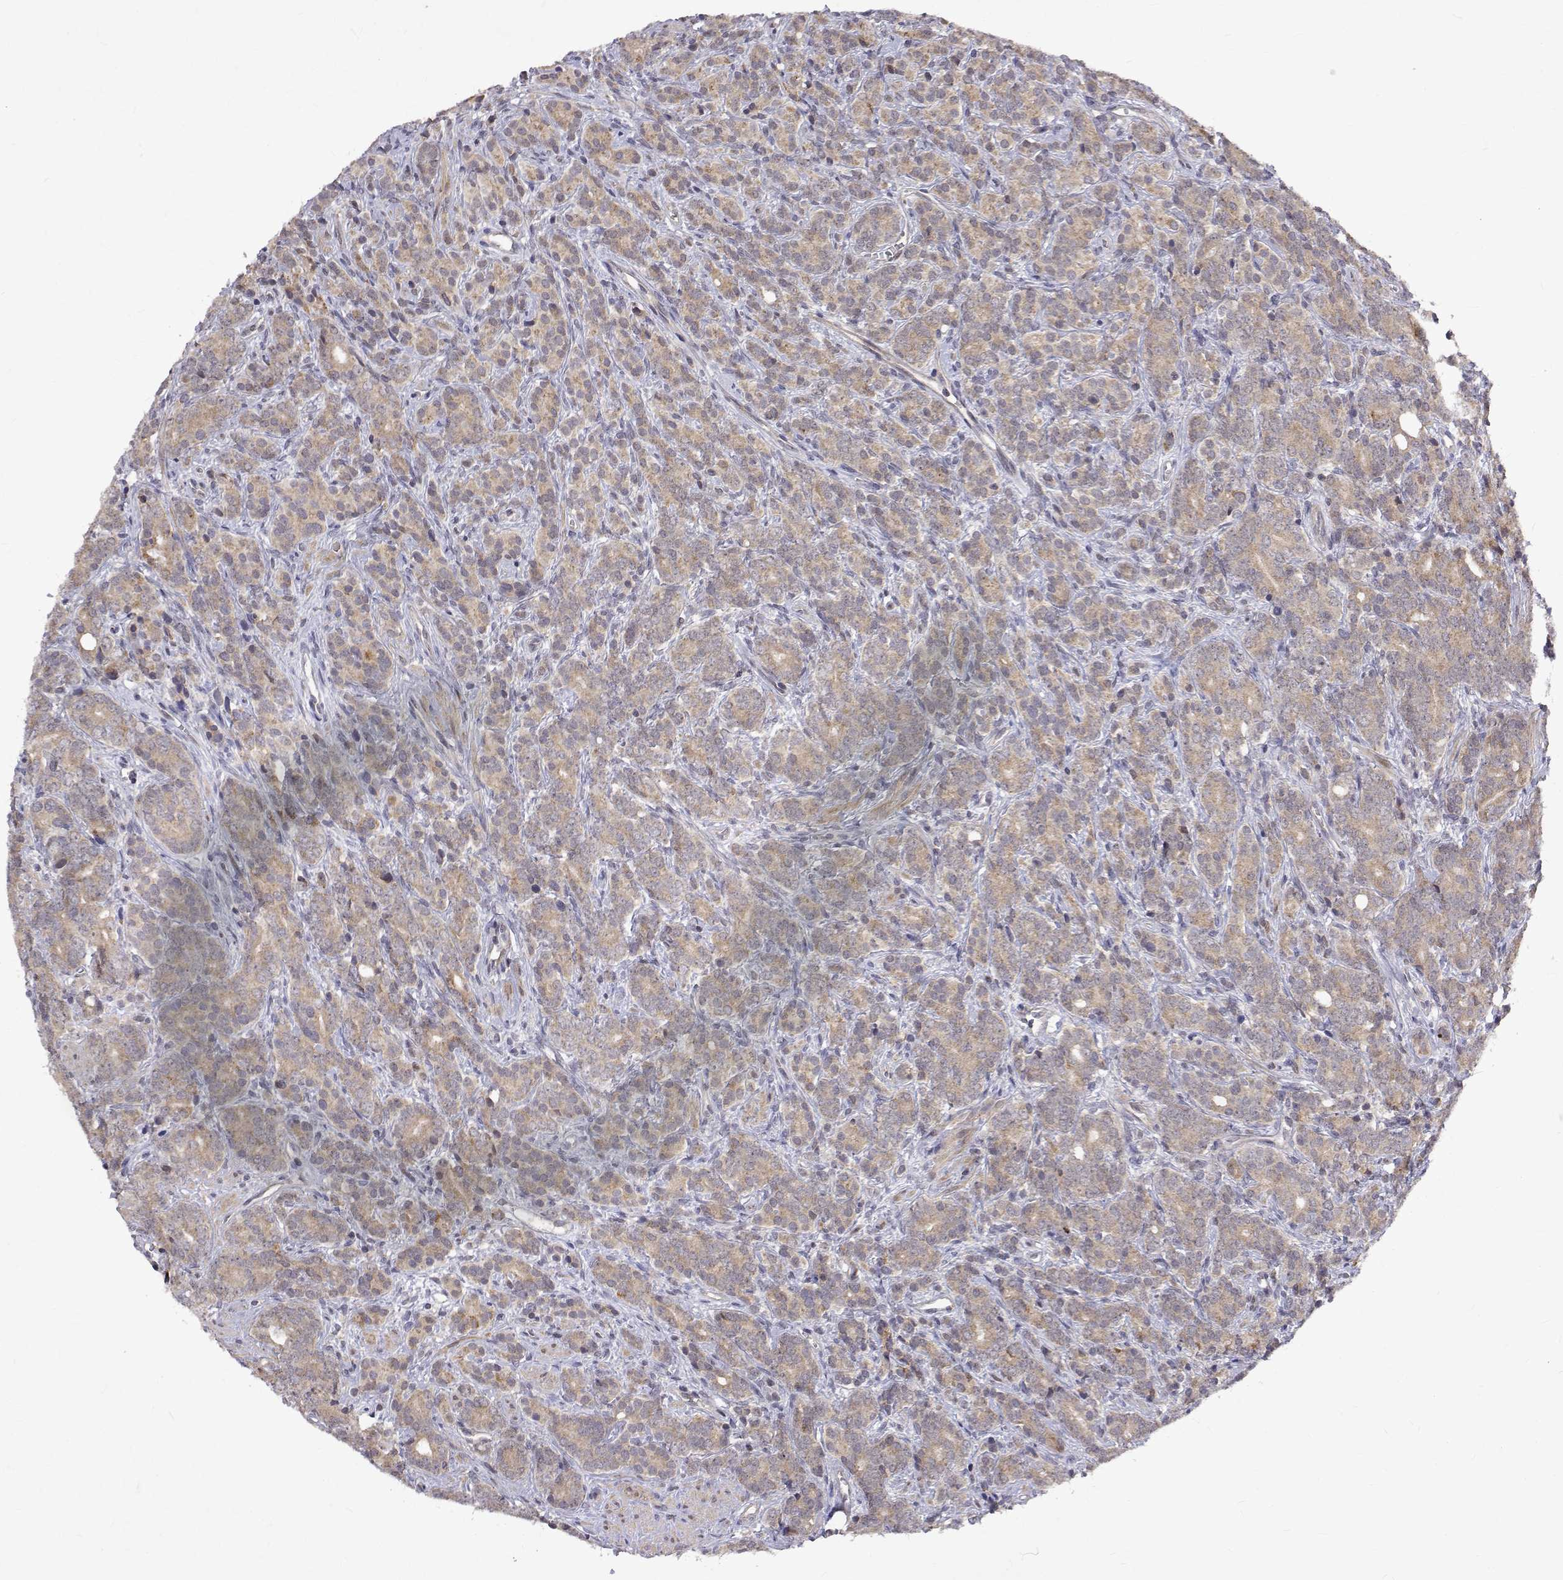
{"staining": {"intensity": "weak", "quantity": ">75%", "location": "cytoplasmic/membranous"}, "tissue": "prostate cancer", "cell_type": "Tumor cells", "image_type": "cancer", "snomed": [{"axis": "morphology", "description": "Adenocarcinoma, High grade"}, {"axis": "topography", "description": "Prostate"}], "caption": "Approximately >75% of tumor cells in prostate high-grade adenocarcinoma display weak cytoplasmic/membranous protein positivity as visualized by brown immunohistochemical staining.", "gene": "ALKBH8", "patient": {"sex": "male", "age": 84}}